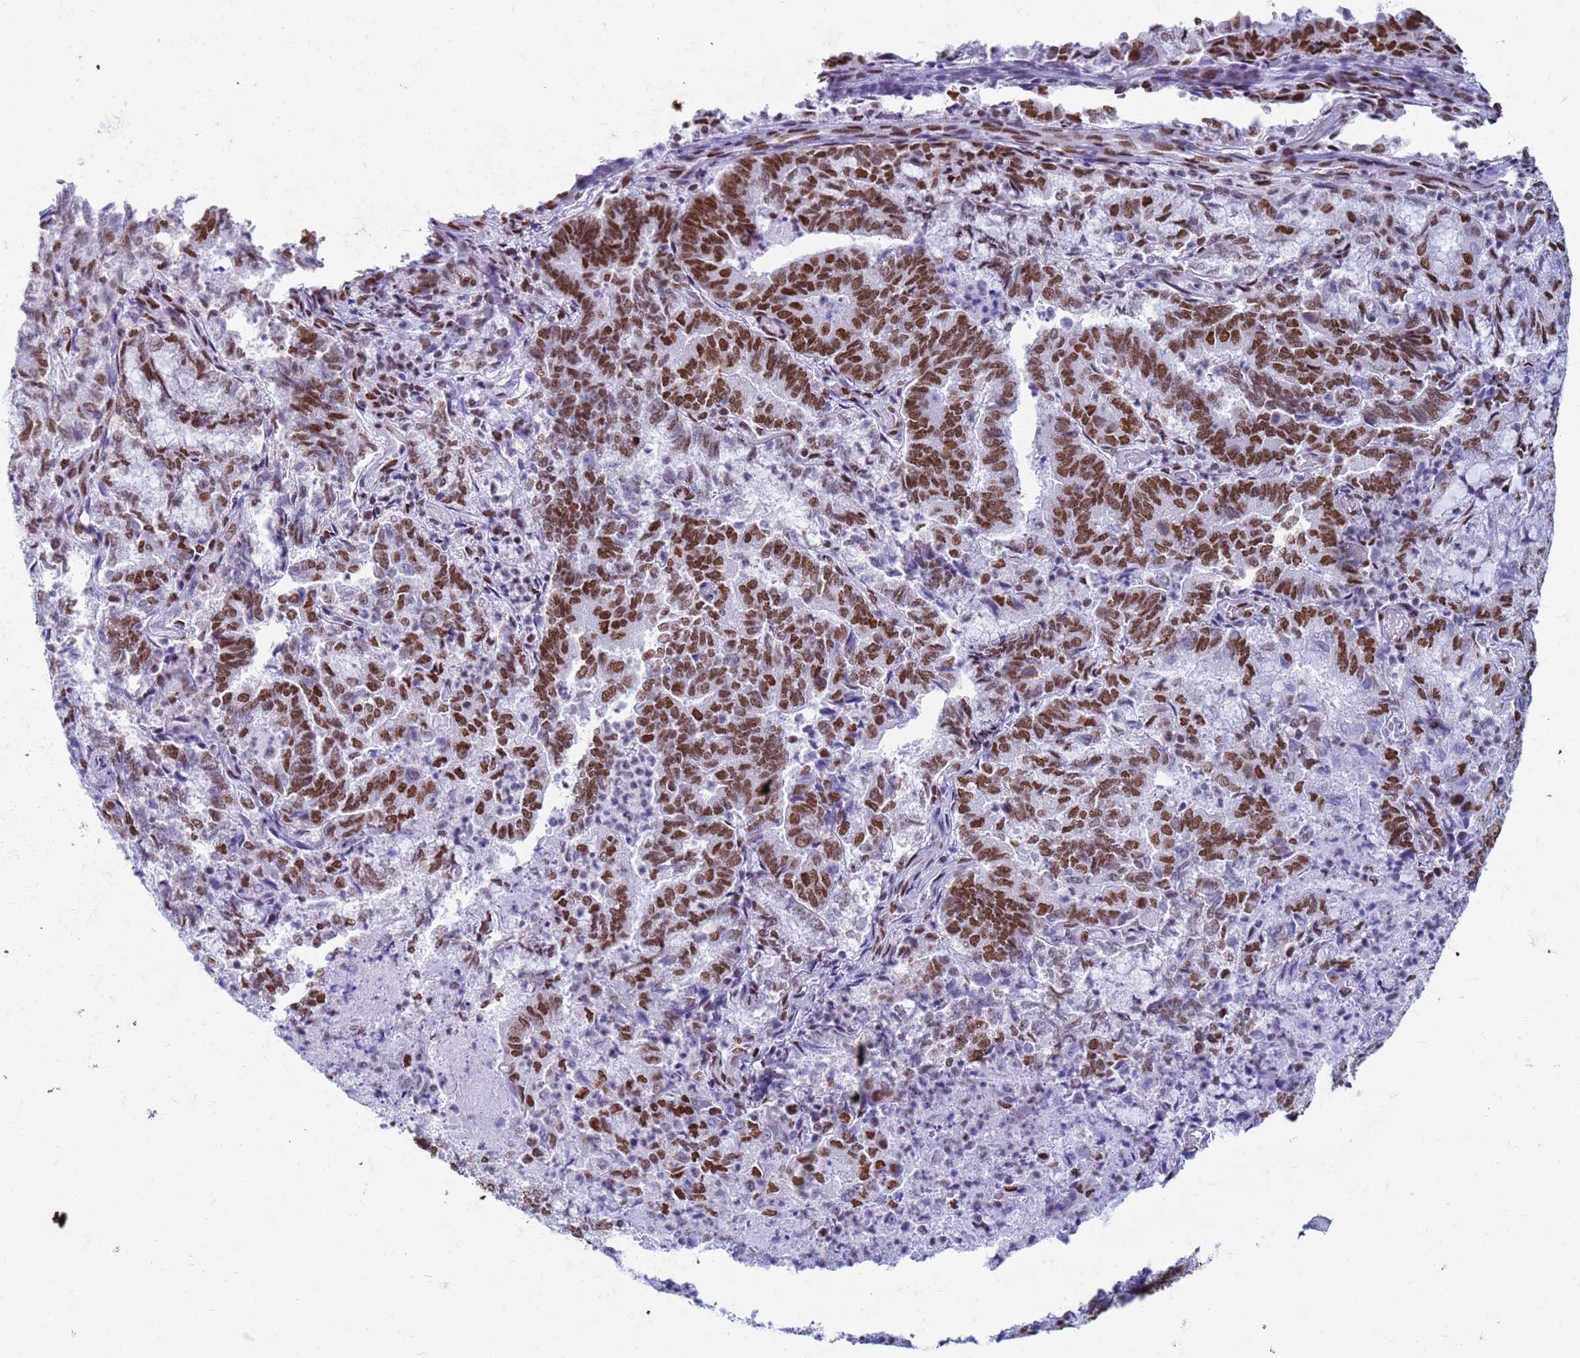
{"staining": {"intensity": "strong", "quantity": ">75%", "location": "nuclear"}, "tissue": "endometrial cancer", "cell_type": "Tumor cells", "image_type": "cancer", "snomed": [{"axis": "morphology", "description": "Adenocarcinoma, NOS"}, {"axis": "topography", "description": "Endometrium"}], "caption": "This image reveals immunohistochemistry staining of endometrial cancer (adenocarcinoma), with high strong nuclear positivity in approximately >75% of tumor cells.", "gene": "FAM170B", "patient": {"sex": "female", "age": 80}}